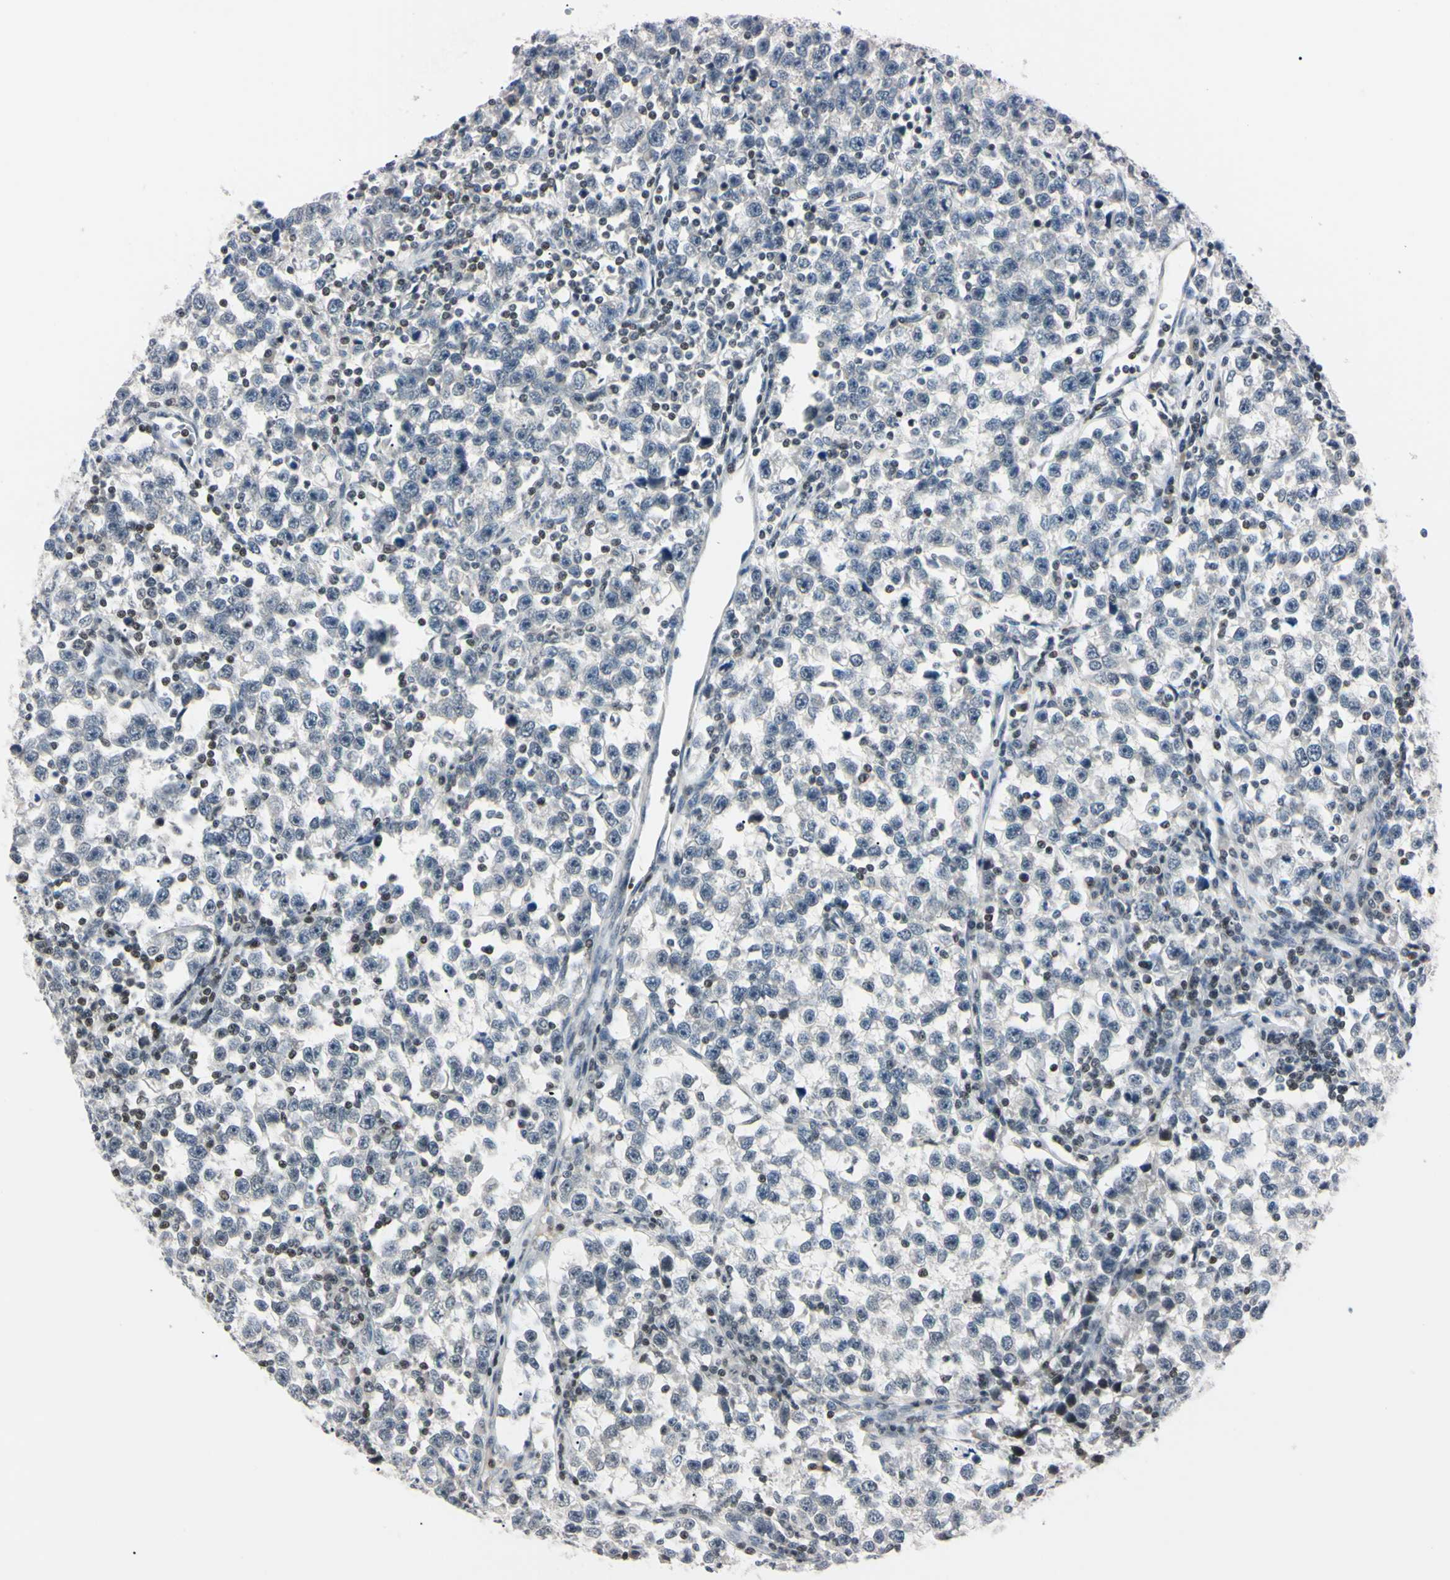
{"staining": {"intensity": "negative", "quantity": "none", "location": "none"}, "tissue": "testis cancer", "cell_type": "Tumor cells", "image_type": "cancer", "snomed": [{"axis": "morphology", "description": "Seminoma, NOS"}, {"axis": "topography", "description": "Testis"}], "caption": "Tumor cells are negative for brown protein staining in testis cancer.", "gene": "C1orf174", "patient": {"sex": "male", "age": 43}}